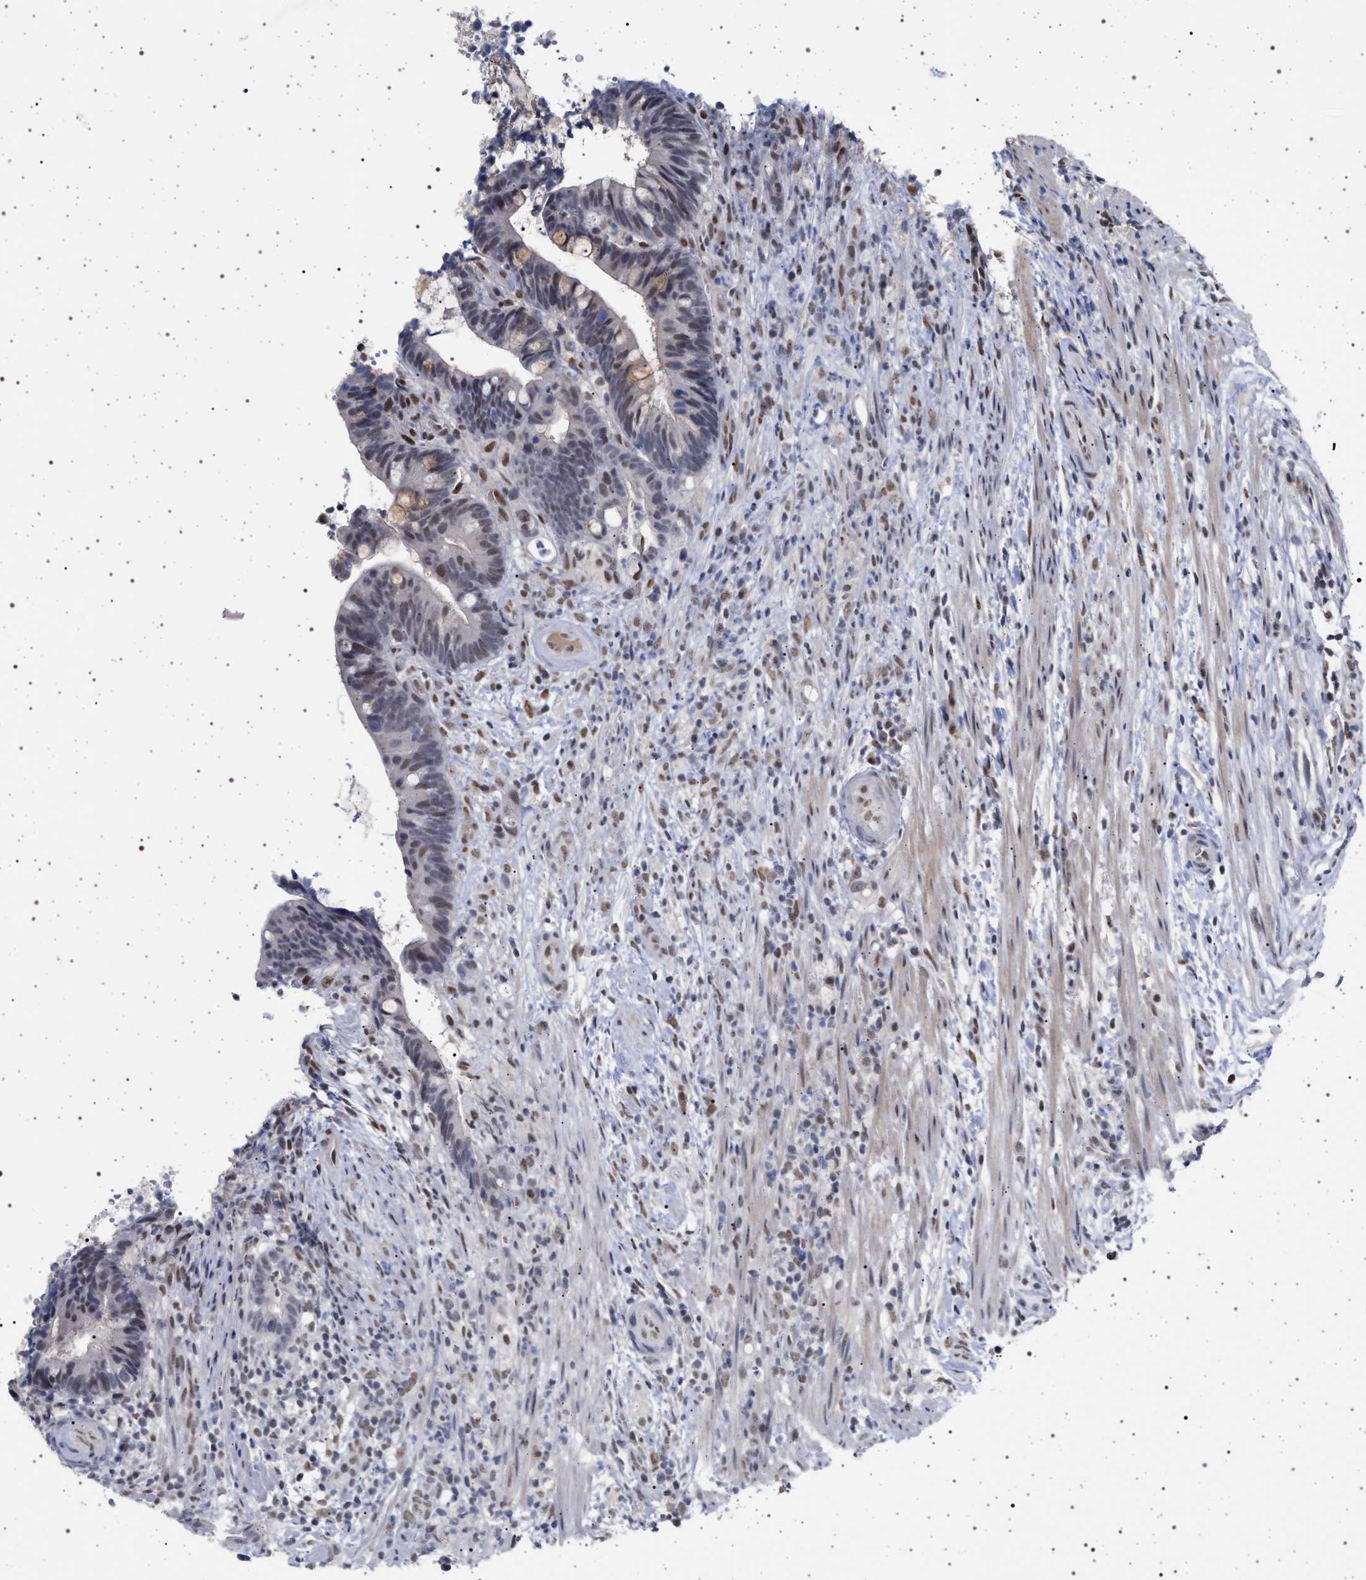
{"staining": {"intensity": "weak", "quantity": ">75%", "location": "nuclear"}, "tissue": "colorectal cancer", "cell_type": "Tumor cells", "image_type": "cancer", "snomed": [{"axis": "morphology", "description": "Adenocarcinoma, NOS"}, {"axis": "topography", "description": "Colon"}], "caption": "Immunohistochemistry (IHC) (DAB (3,3'-diaminobenzidine)) staining of colorectal cancer (adenocarcinoma) shows weak nuclear protein positivity in about >75% of tumor cells.", "gene": "PHF12", "patient": {"sex": "female", "age": 66}}